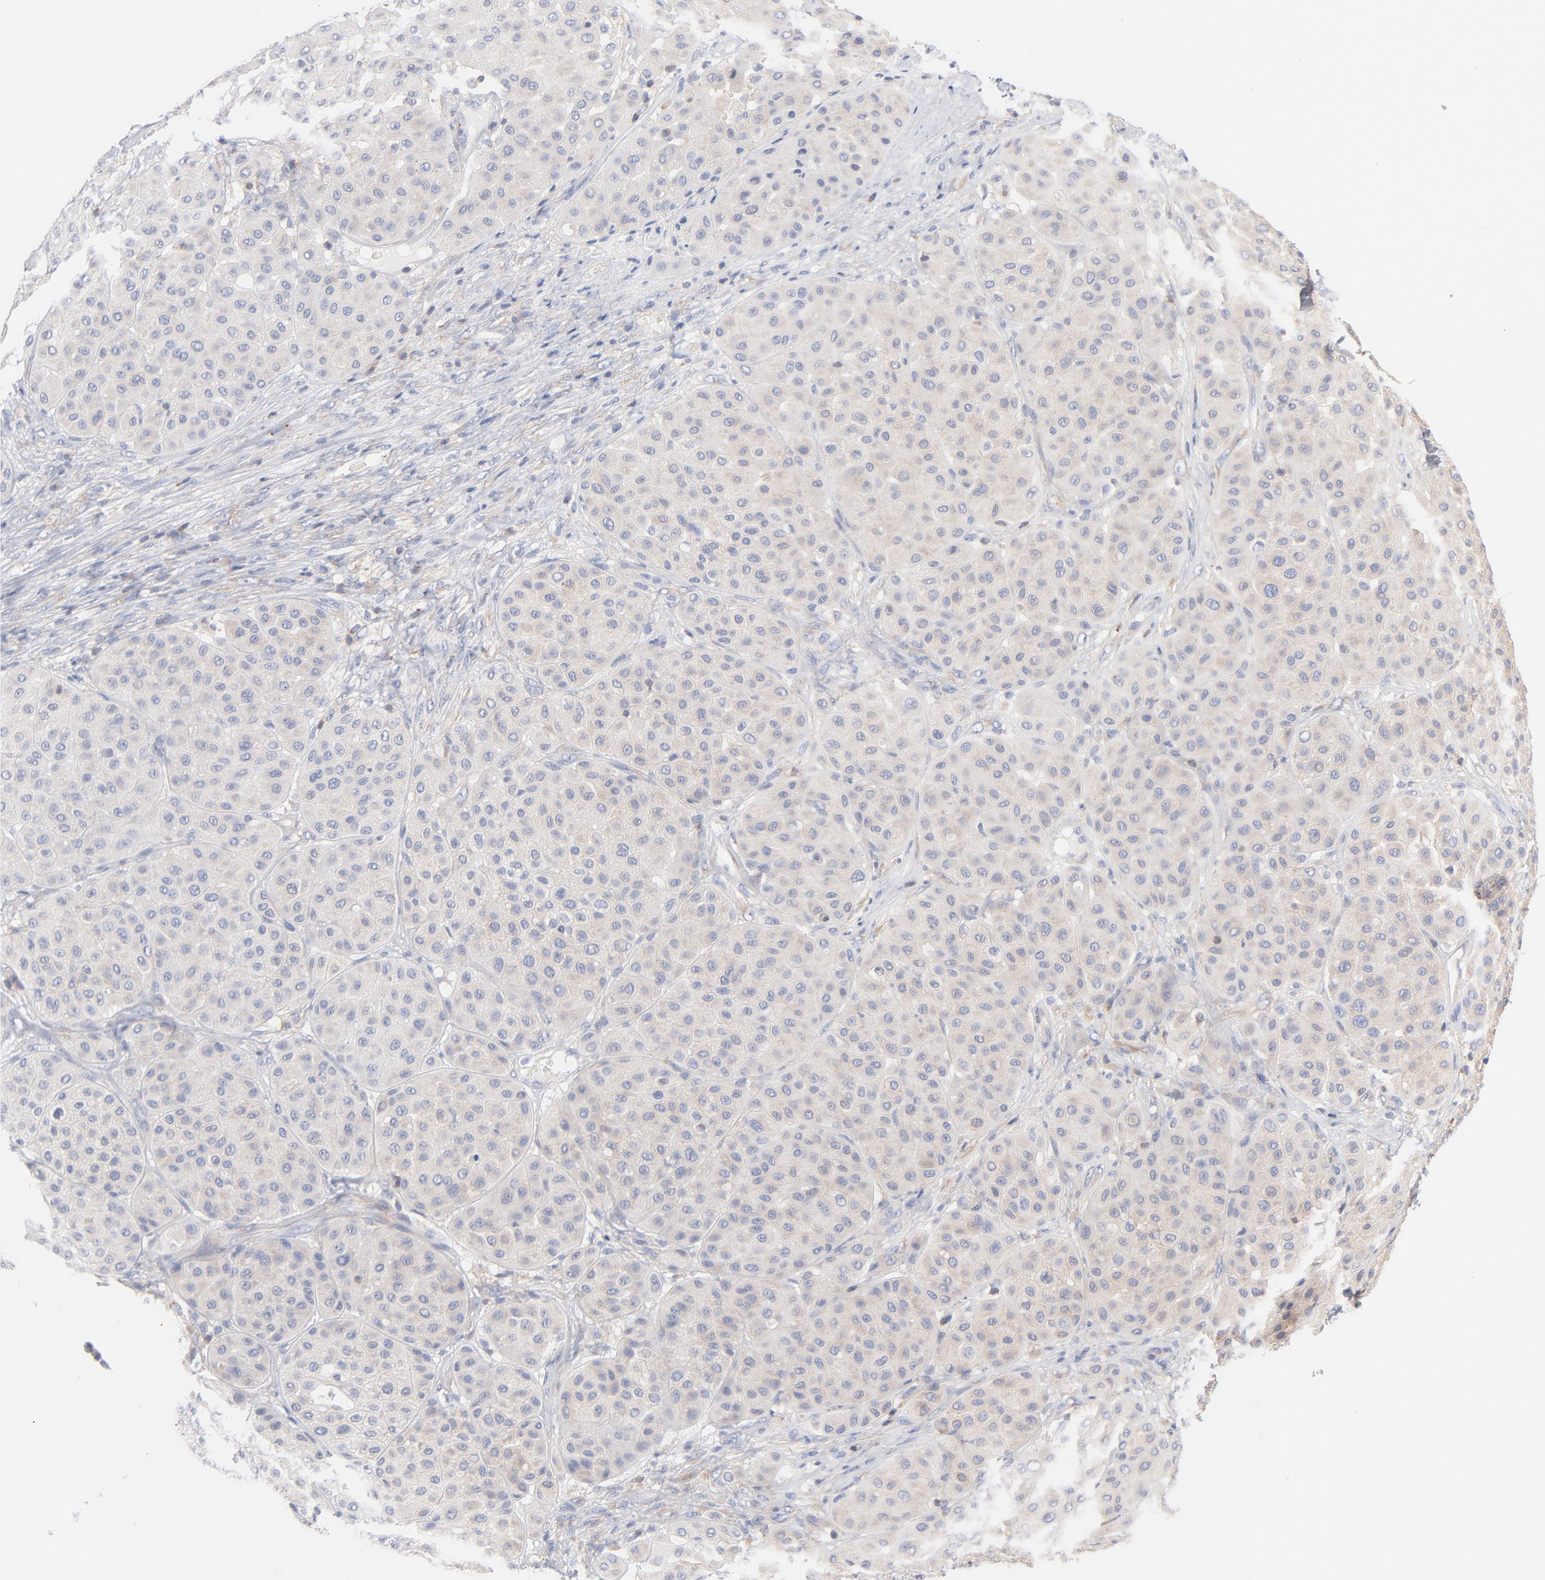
{"staining": {"intensity": "weak", "quantity": ">75%", "location": "cytoplasmic/membranous"}, "tissue": "melanoma", "cell_type": "Tumor cells", "image_type": "cancer", "snomed": [{"axis": "morphology", "description": "Normal tissue, NOS"}, {"axis": "morphology", "description": "Malignant melanoma, Metastatic site"}, {"axis": "topography", "description": "Skin"}], "caption": "Melanoma stained for a protein exhibits weak cytoplasmic/membranous positivity in tumor cells.", "gene": "SEPTIN6", "patient": {"sex": "male", "age": 41}}